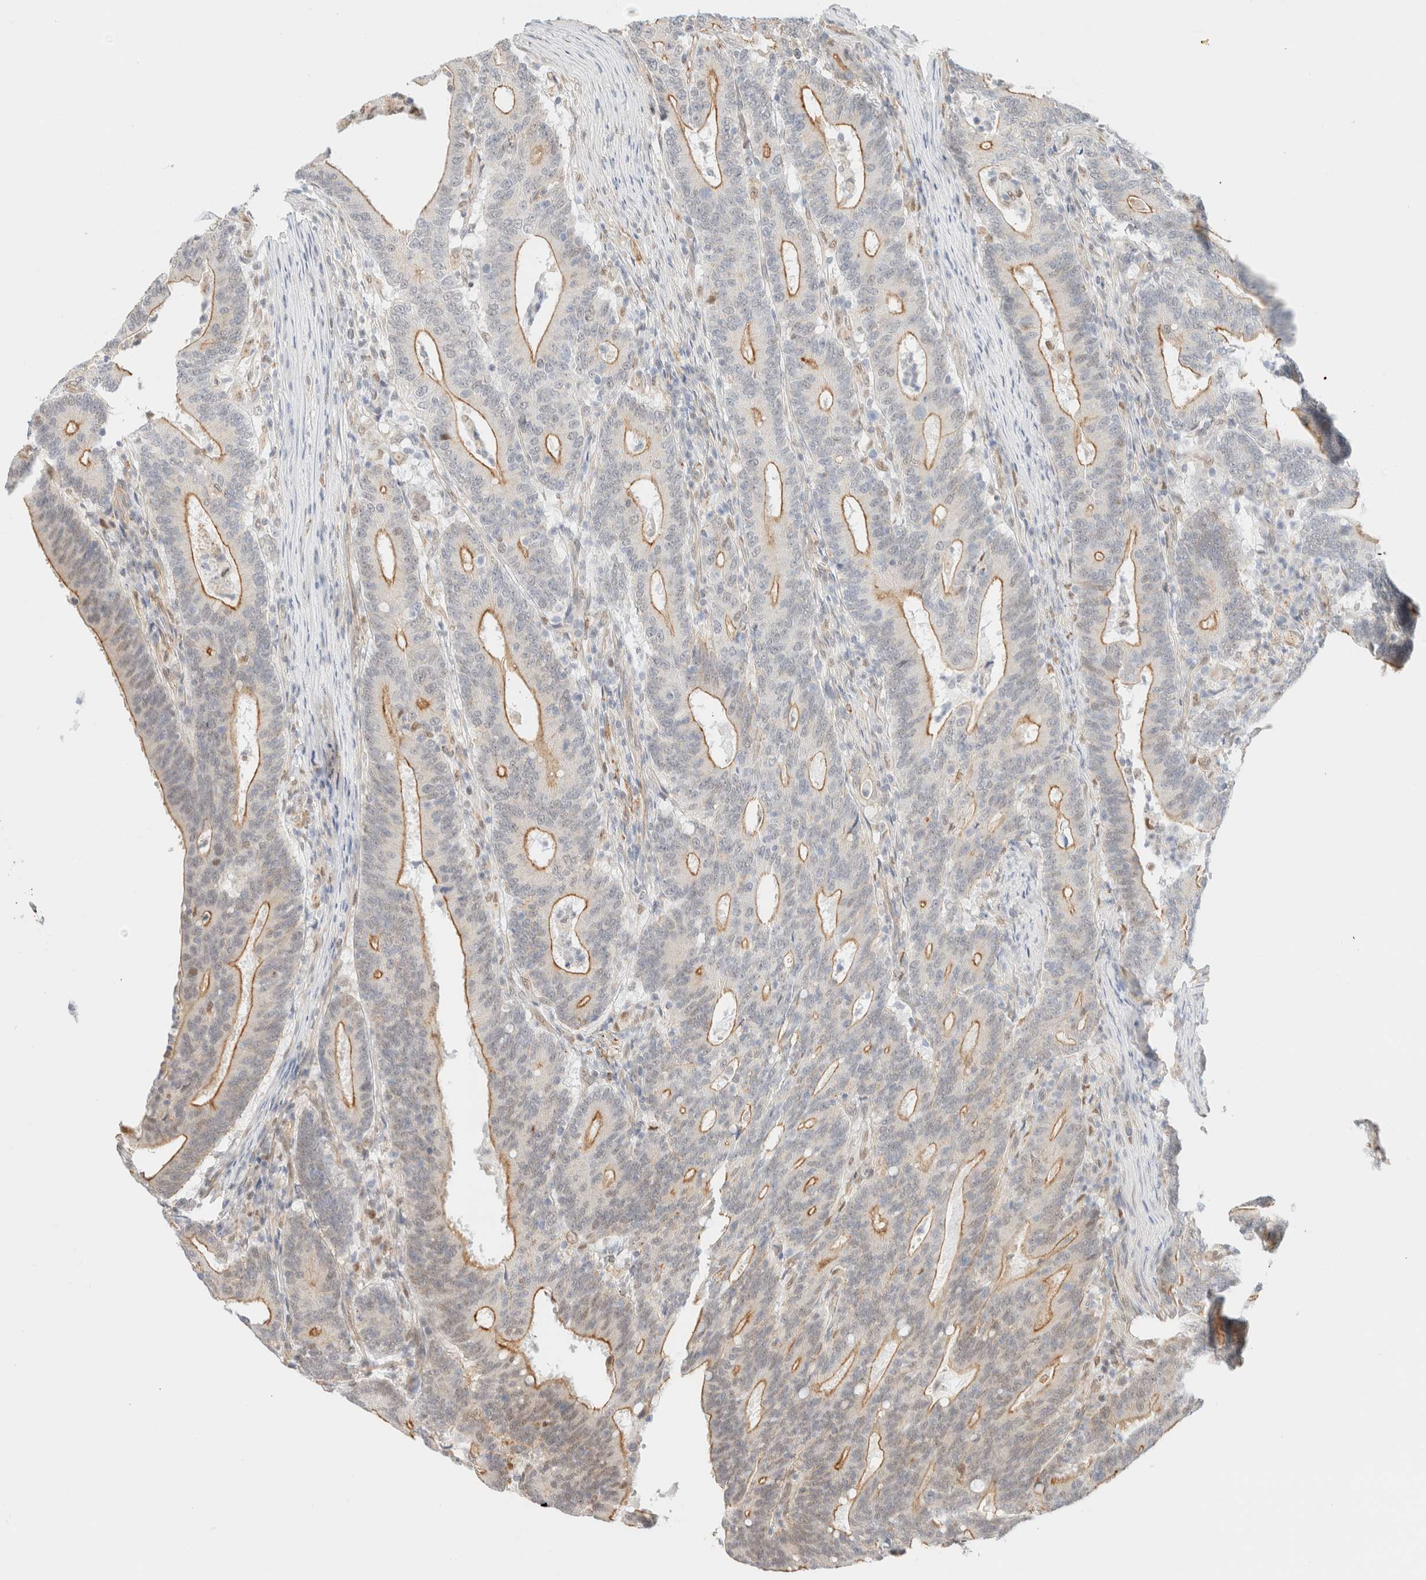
{"staining": {"intensity": "moderate", "quantity": "25%-75%", "location": "cytoplasmic/membranous"}, "tissue": "colorectal cancer", "cell_type": "Tumor cells", "image_type": "cancer", "snomed": [{"axis": "morphology", "description": "Adenocarcinoma, NOS"}, {"axis": "topography", "description": "Colon"}], "caption": "Human adenocarcinoma (colorectal) stained with a protein marker displays moderate staining in tumor cells.", "gene": "ARID5A", "patient": {"sex": "female", "age": 66}}